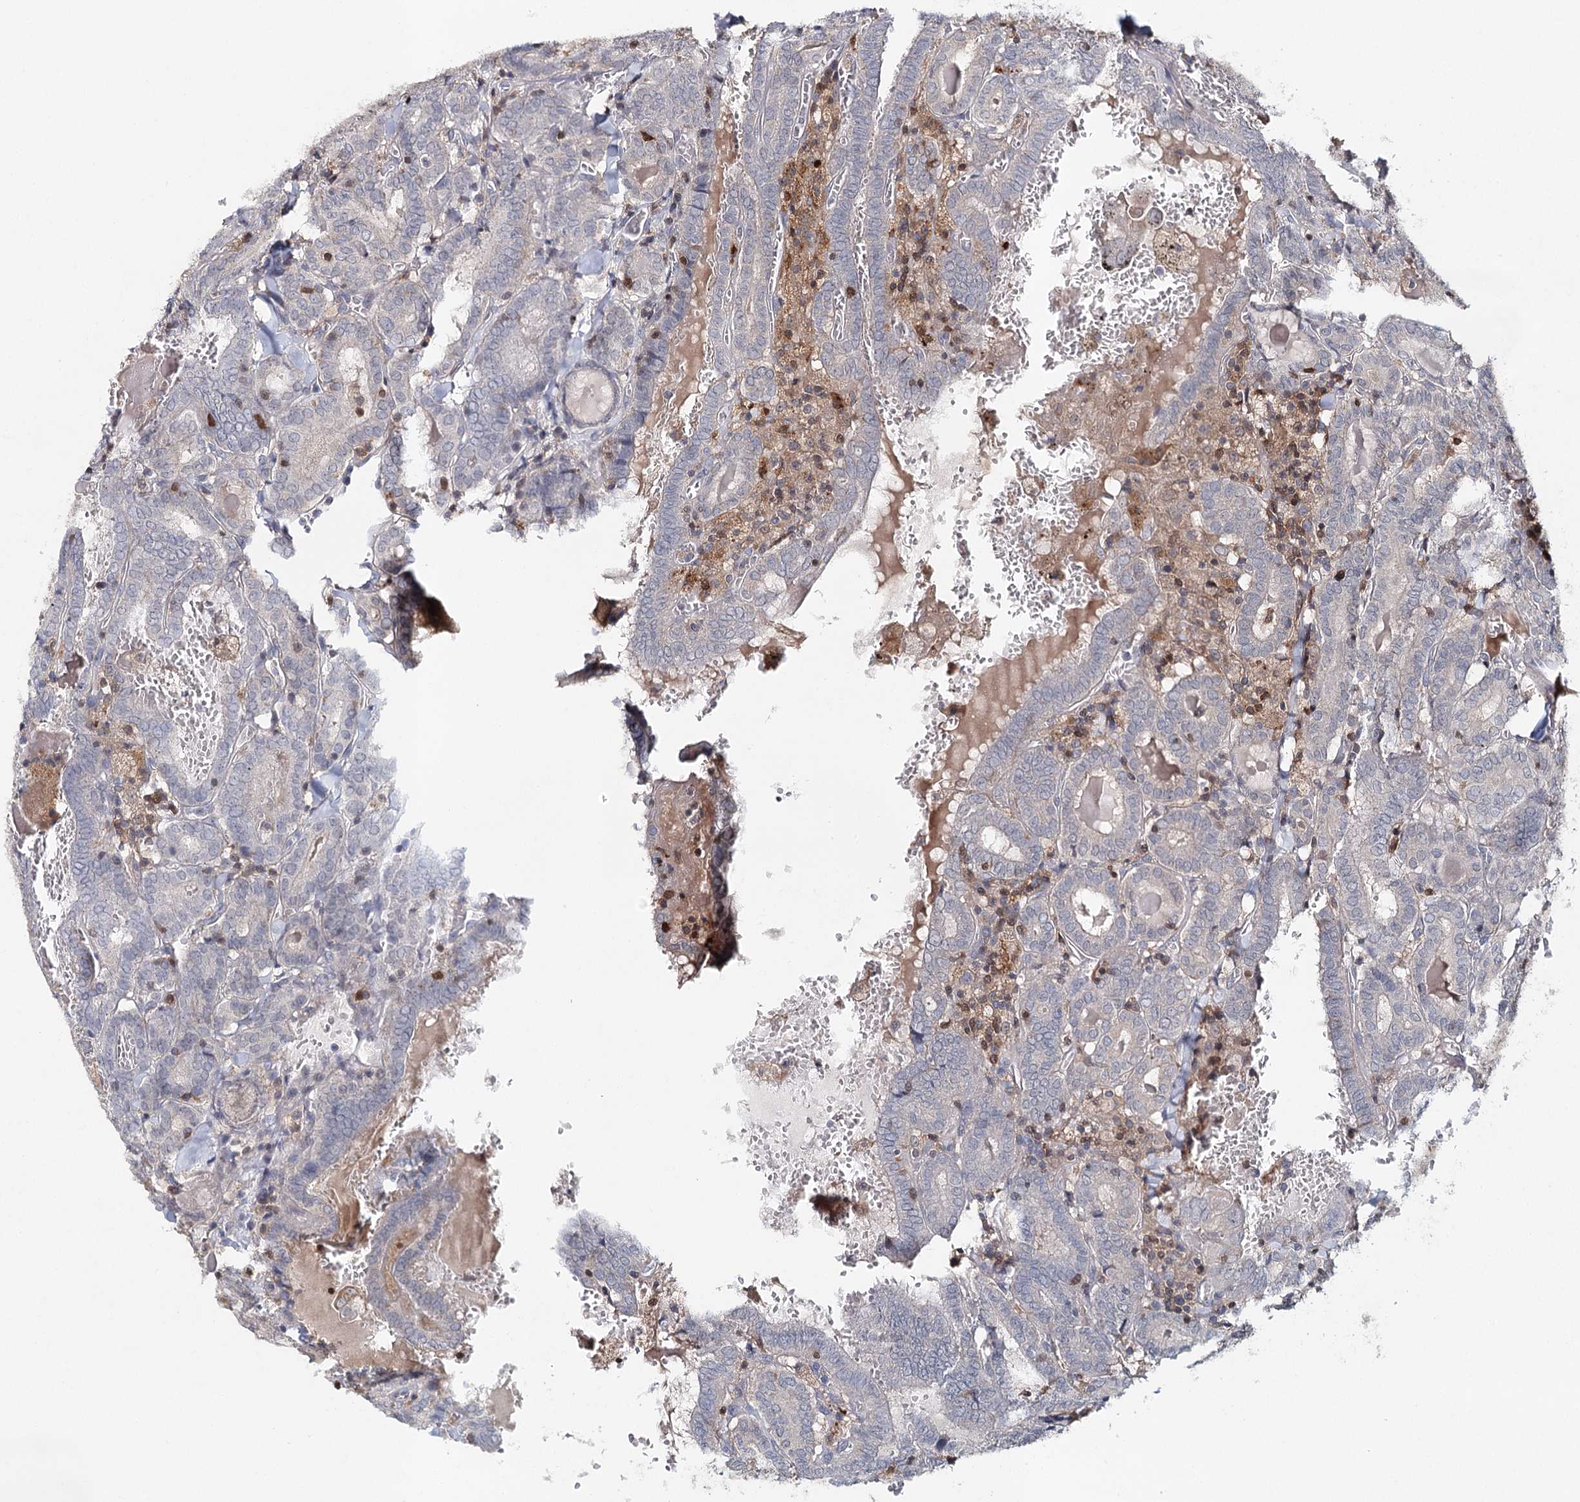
{"staining": {"intensity": "weak", "quantity": "25%-75%", "location": "cytoplasmic/membranous"}, "tissue": "thyroid cancer", "cell_type": "Tumor cells", "image_type": "cancer", "snomed": [{"axis": "morphology", "description": "Papillary adenocarcinoma, NOS"}, {"axis": "topography", "description": "Thyroid gland"}], "caption": "High-power microscopy captured an IHC photomicrograph of thyroid papillary adenocarcinoma, revealing weak cytoplasmic/membranous staining in approximately 25%-75% of tumor cells.", "gene": "SLC41A2", "patient": {"sex": "female", "age": 72}}